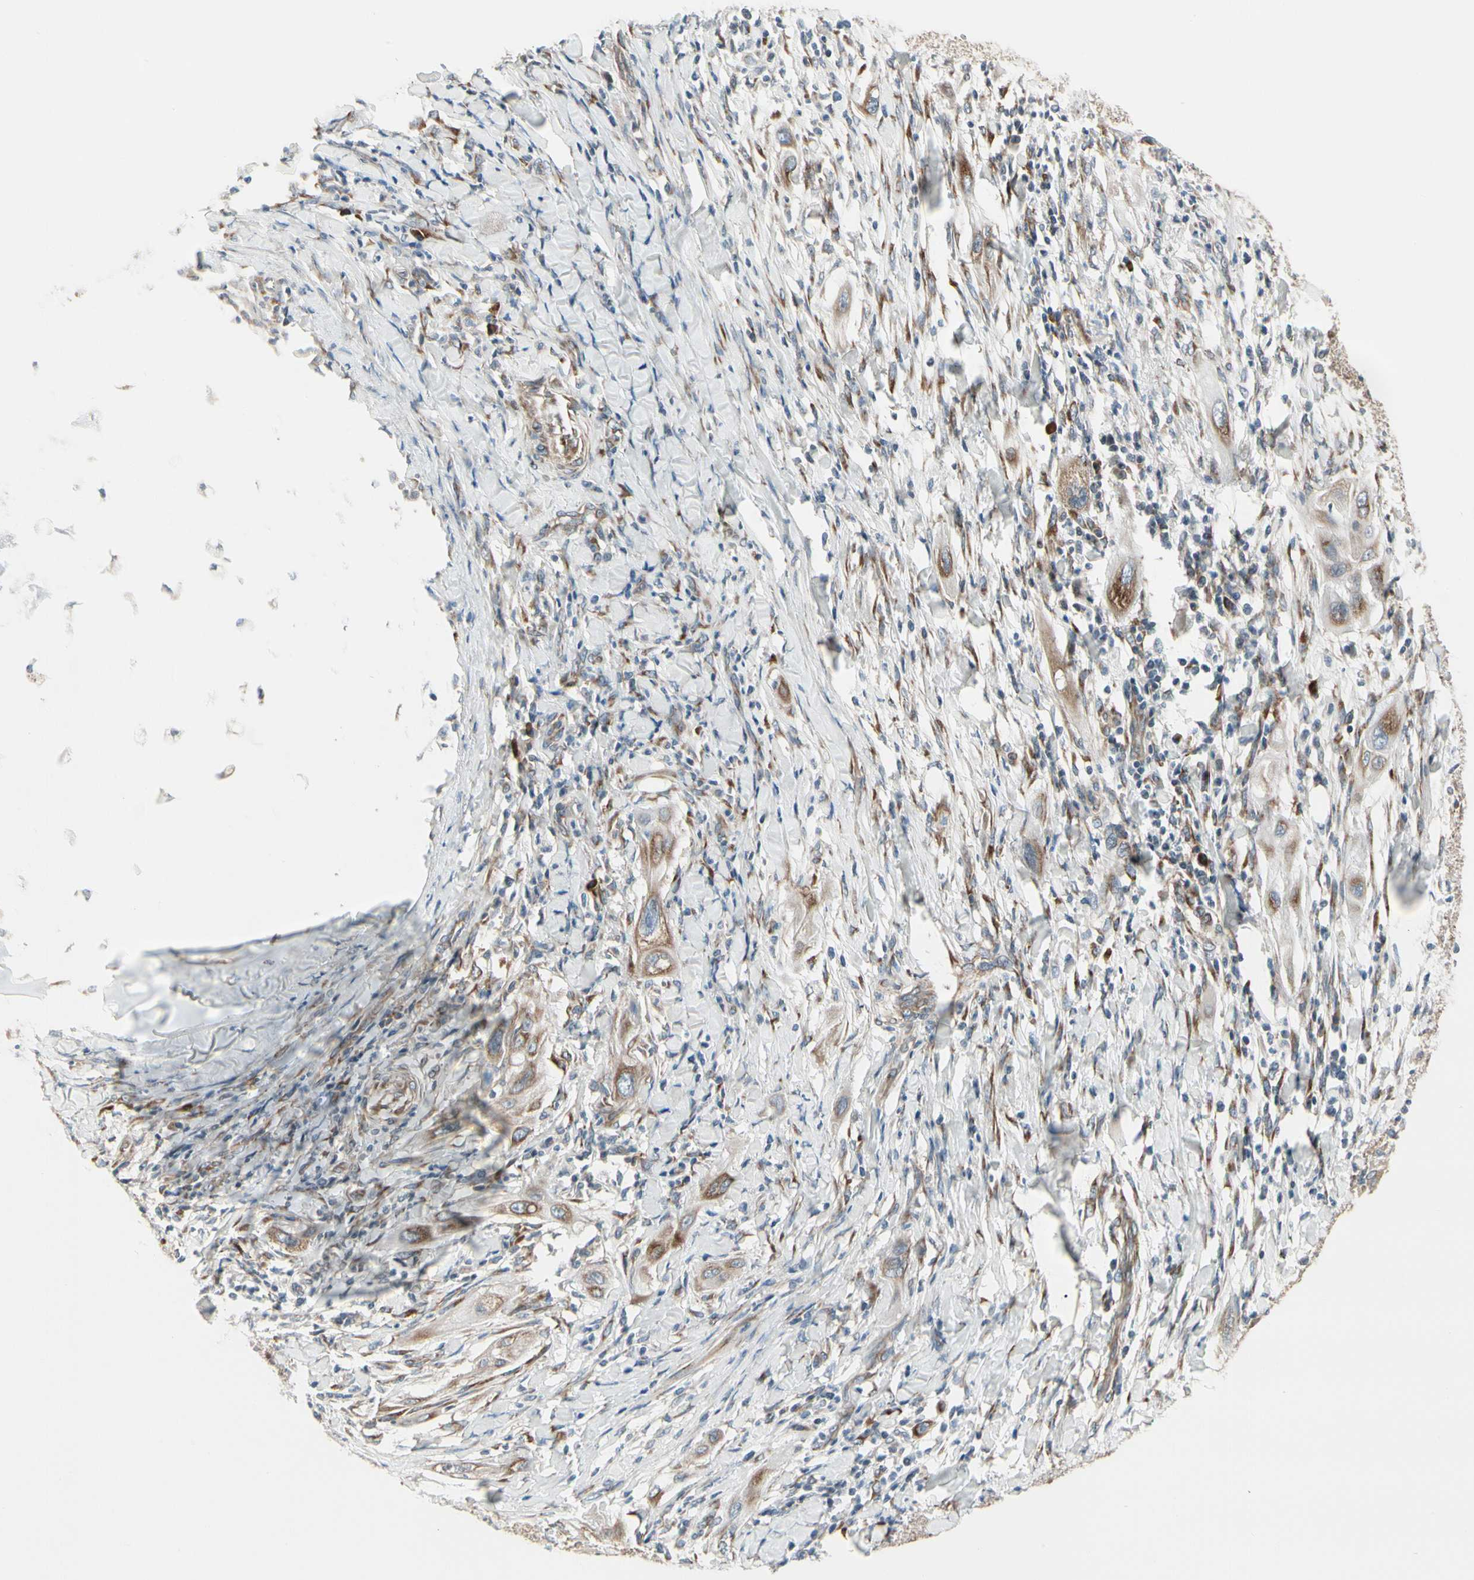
{"staining": {"intensity": "weak", "quantity": ">75%", "location": "cytoplasmic/membranous"}, "tissue": "lung cancer", "cell_type": "Tumor cells", "image_type": "cancer", "snomed": [{"axis": "morphology", "description": "Squamous cell carcinoma, NOS"}, {"axis": "topography", "description": "Lung"}], "caption": "Weak cytoplasmic/membranous staining is seen in approximately >75% of tumor cells in lung cancer.", "gene": "FNDC3A", "patient": {"sex": "female", "age": 47}}